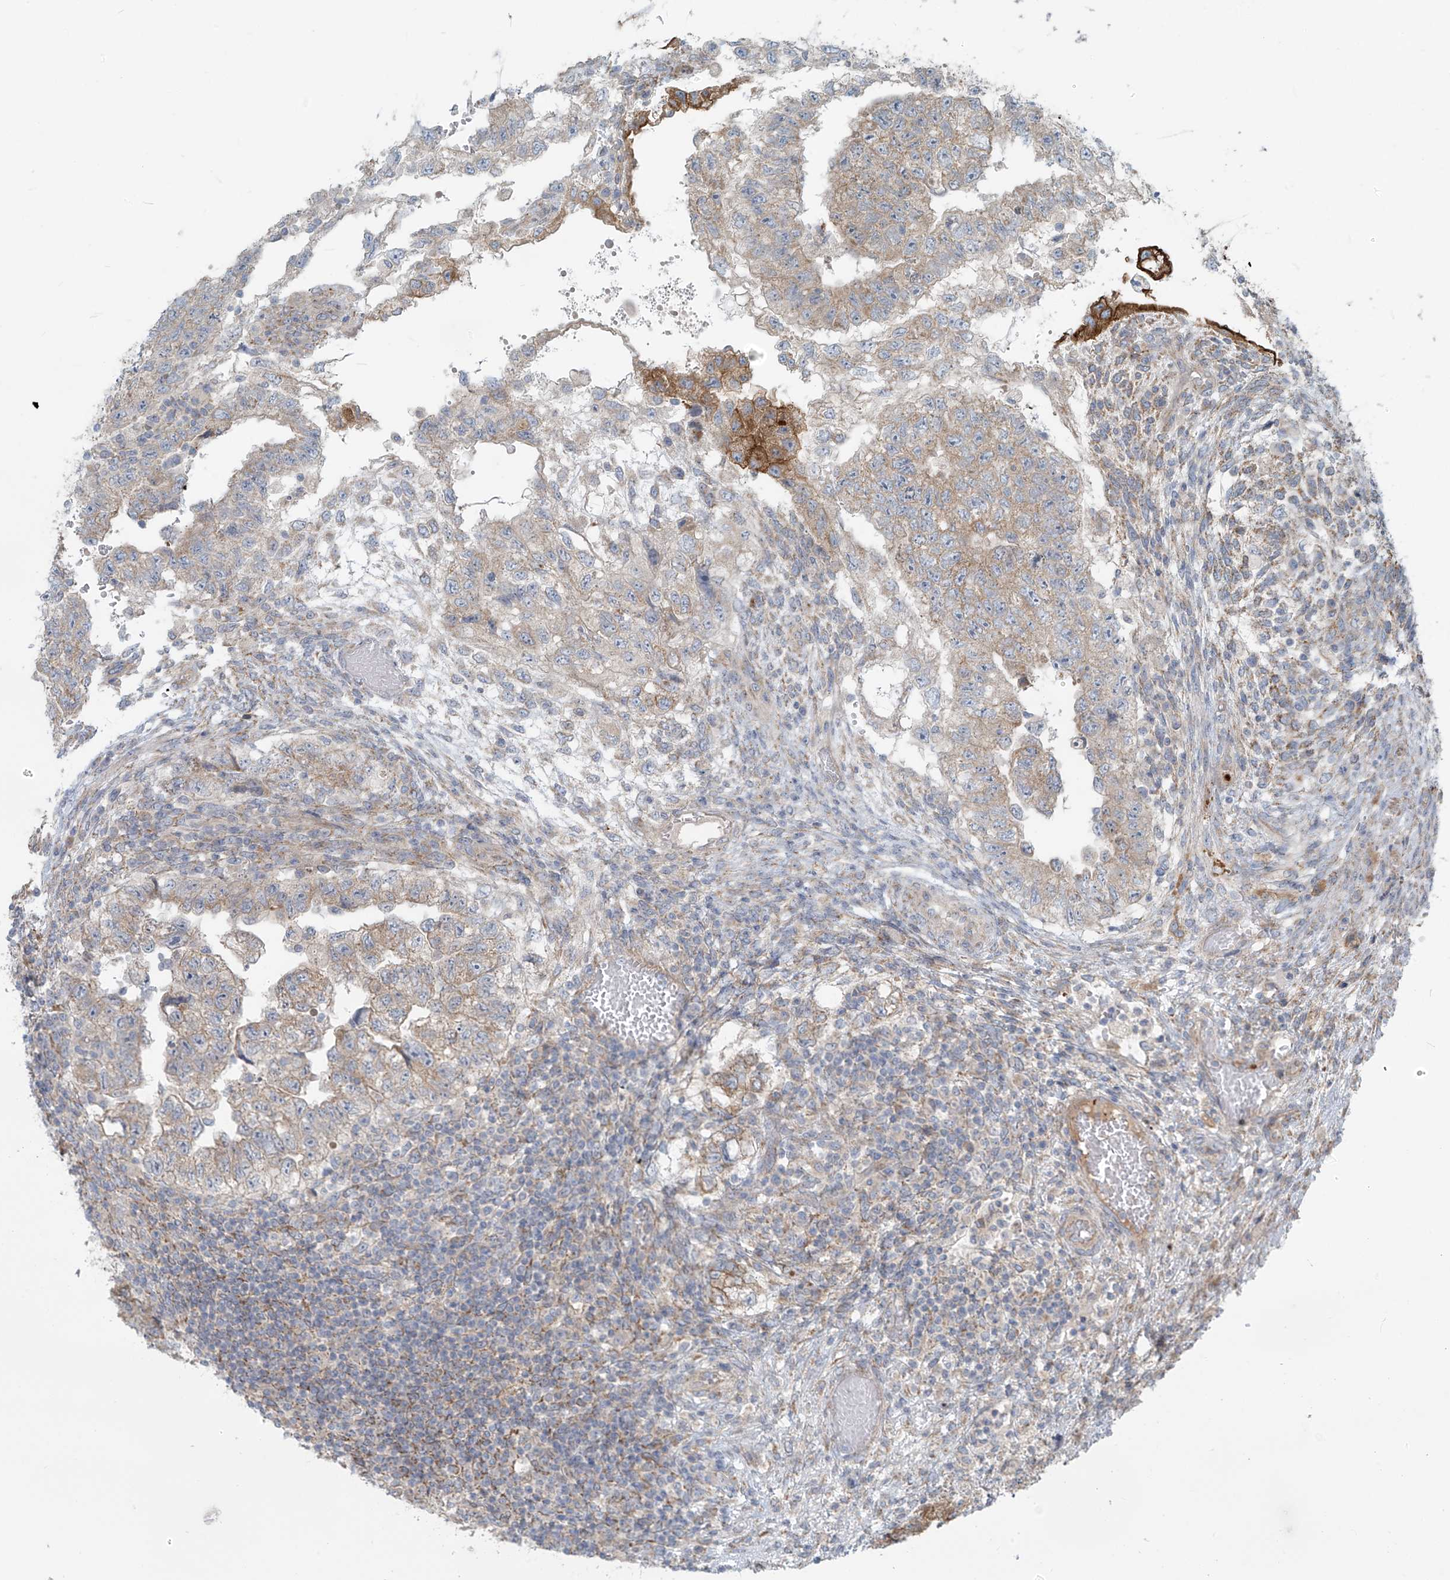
{"staining": {"intensity": "strong", "quantity": "<25%", "location": "cytoplasmic/membranous"}, "tissue": "testis cancer", "cell_type": "Tumor cells", "image_type": "cancer", "snomed": [{"axis": "morphology", "description": "Carcinoma, Embryonal, NOS"}, {"axis": "topography", "description": "Testis"}], "caption": "Human testis cancer stained with a protein marker shows strong staining in tumor cells.", "gene": "LZTS3", "patient": {"sex": "male", "age": 36}}